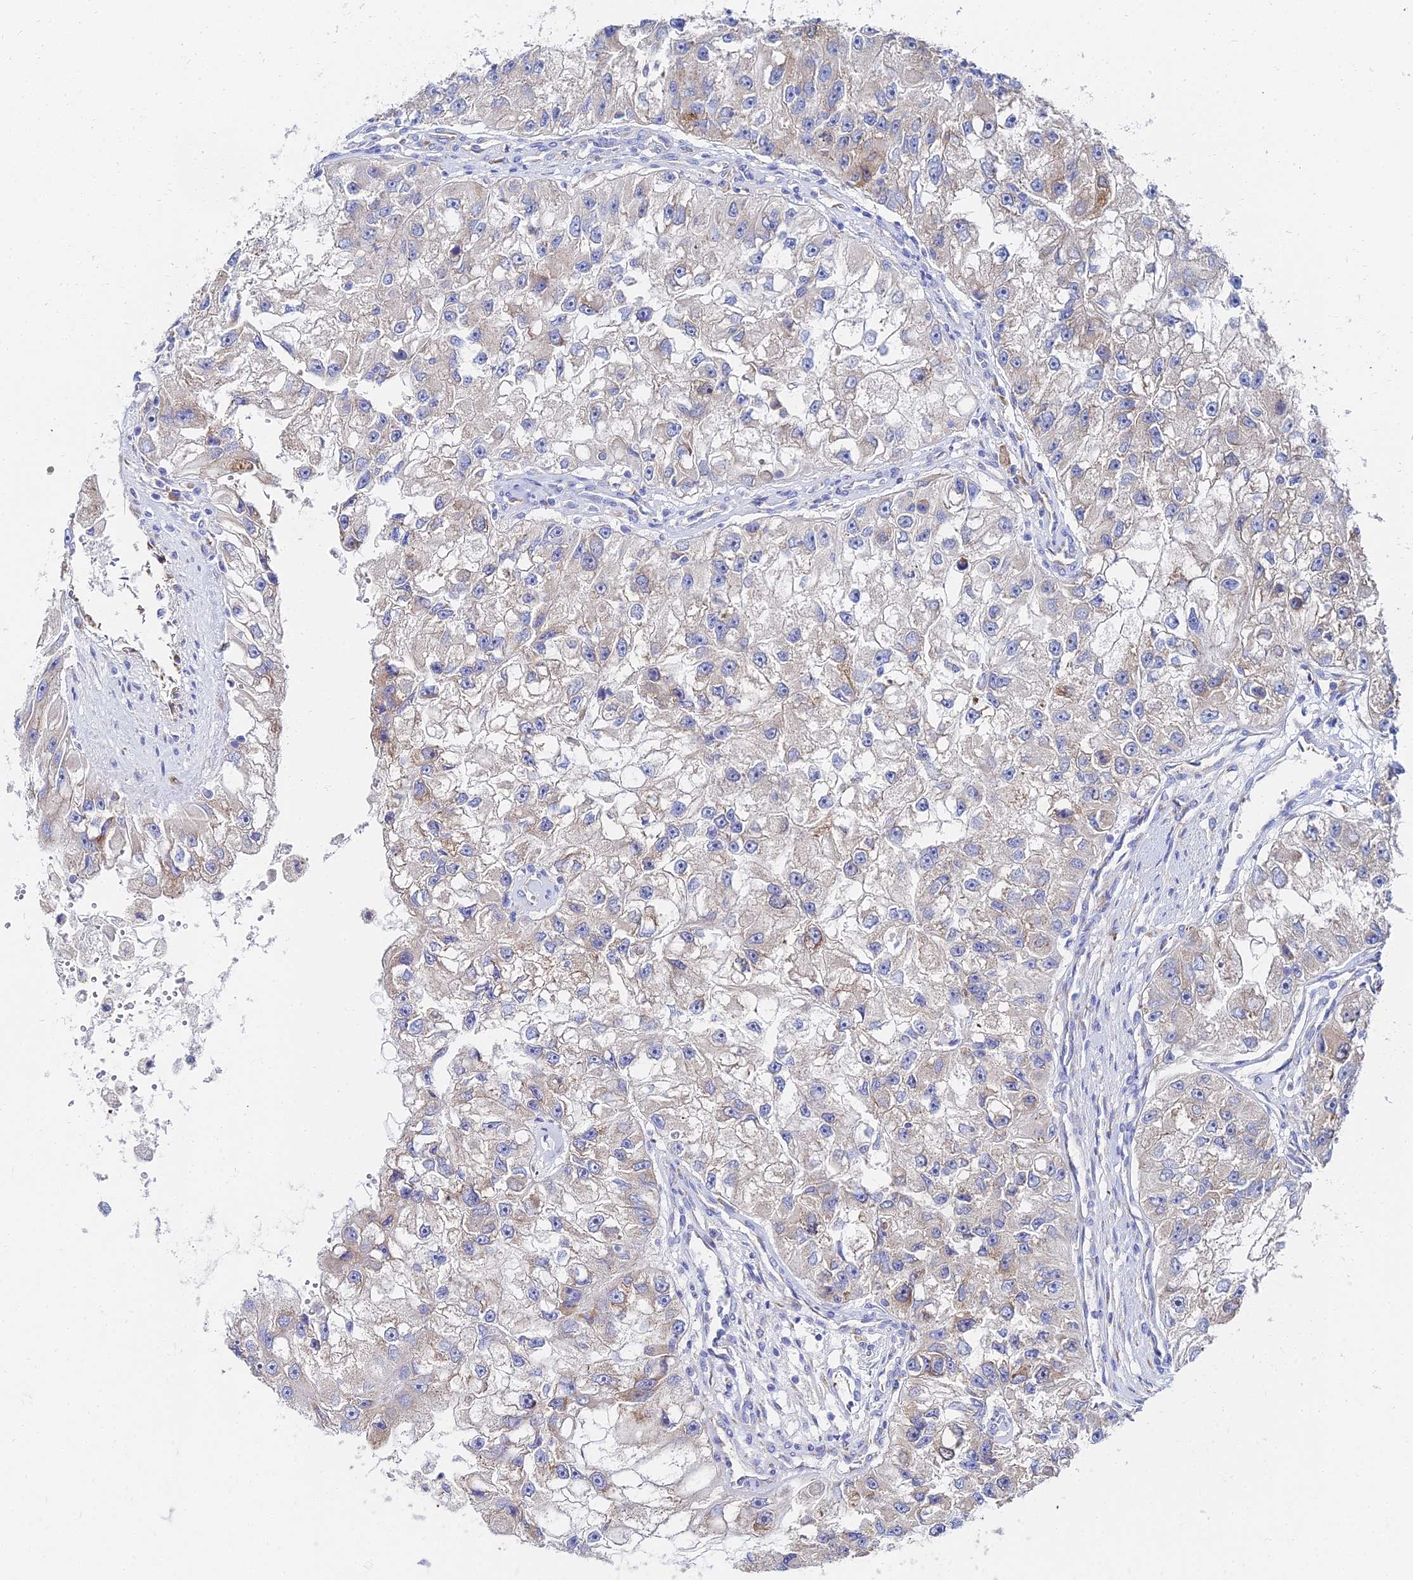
{"staining": {"intensity": "weak", "quantity": "25%-75%", "location": "cytoplasmic/membranous"}, "tissue": "renal cancer", "cell_type": "Tumor cells", "image_type": "cancer", "snomed": [{"axis": "morphology", "description": "Adenocarcinoma, NOS"}, {"axis": "topography", "description": "Kidney"}], "caption": "Protein analysis of renal cancer tissue reveals weak cytoplasmic/membranous staining in approximately 25%-75% of tumor cells.", "gene": "PTTG1", "patient": {"sex": "male", "age": 63}}